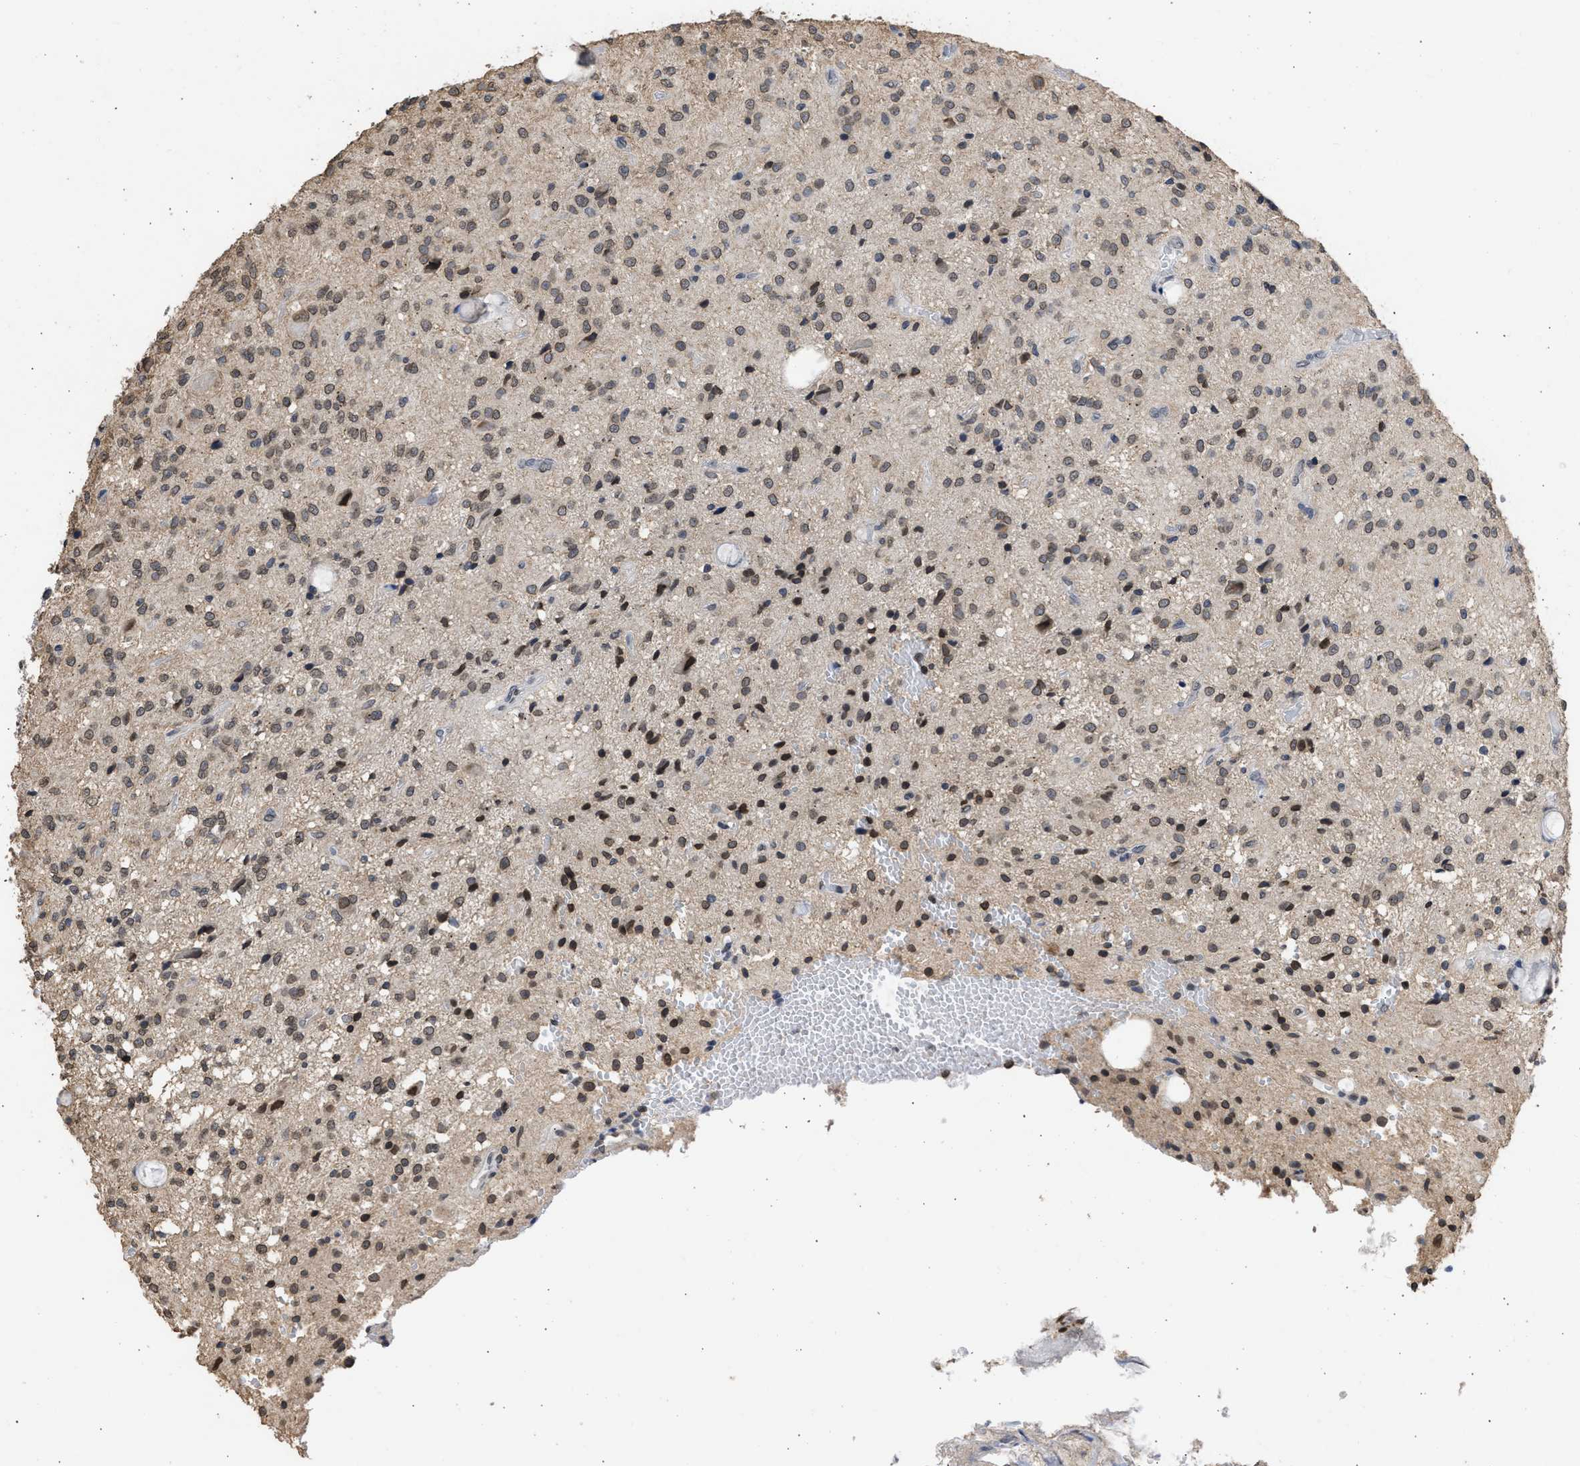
{"staining": {"intensity": "moderate", "quantity": "<25%", "location": "cytoplasmic/membranous,nuclear"}, "tissue": "glioma", "cell_type": "Tumor cells", "image_type": "cancer", "snomed": [{"axis": "morphology", "description": "Glioma, malignant, High grade"}, {"axis": "topography", "description": "Brain"}], "caption": "This is an image of immunohistochemistry staining of glioma, which shows moderate positivity in the cytoplasmic/membranous and nuclear of tumor cells.", "gene": "NUP35", "patient": {"sex": "female", "age": 59}}